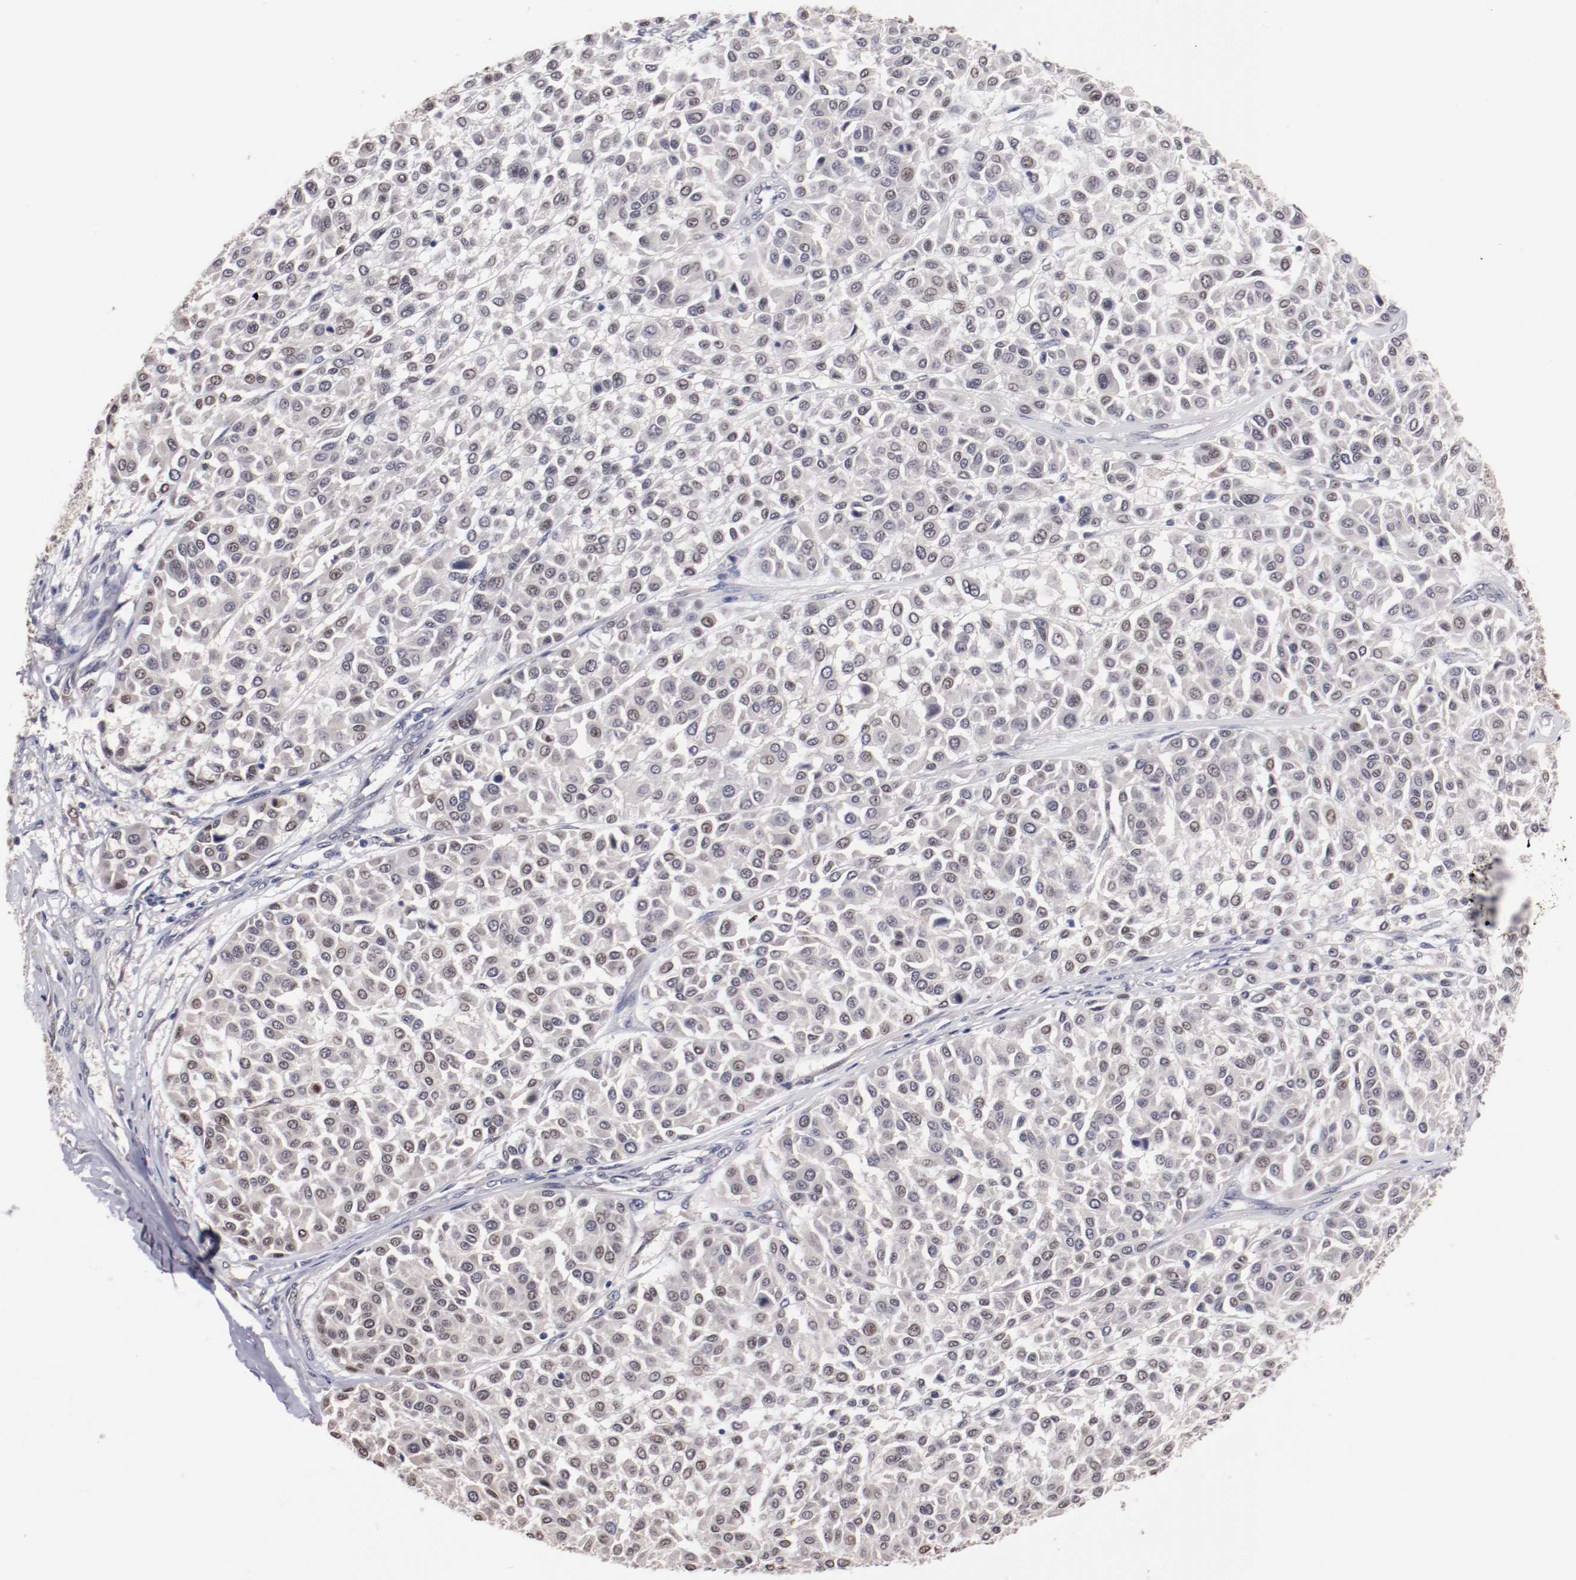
{"staining": {"intensity": "negative", "quantity": "none", "location": "none"}, "tissue": "melanoma", "cell_type": "Tumor cells", "image_type": "cancer", "snomed": [{"axis": "morphology", "description": "Malignant melanoma, Metastatic site"}, {"axis": "topography", "description": "Soft tissue"}], "caption": "Immunohistochemistry (IHC) micrograph of neoplastic tissue: human melanoma stained with DAB (3,3'-diaminobenzidine) displays no significant protein expression in tumor cells.", "gene": "FAM81A", "patient": {"sex": "male", "age": 41}}